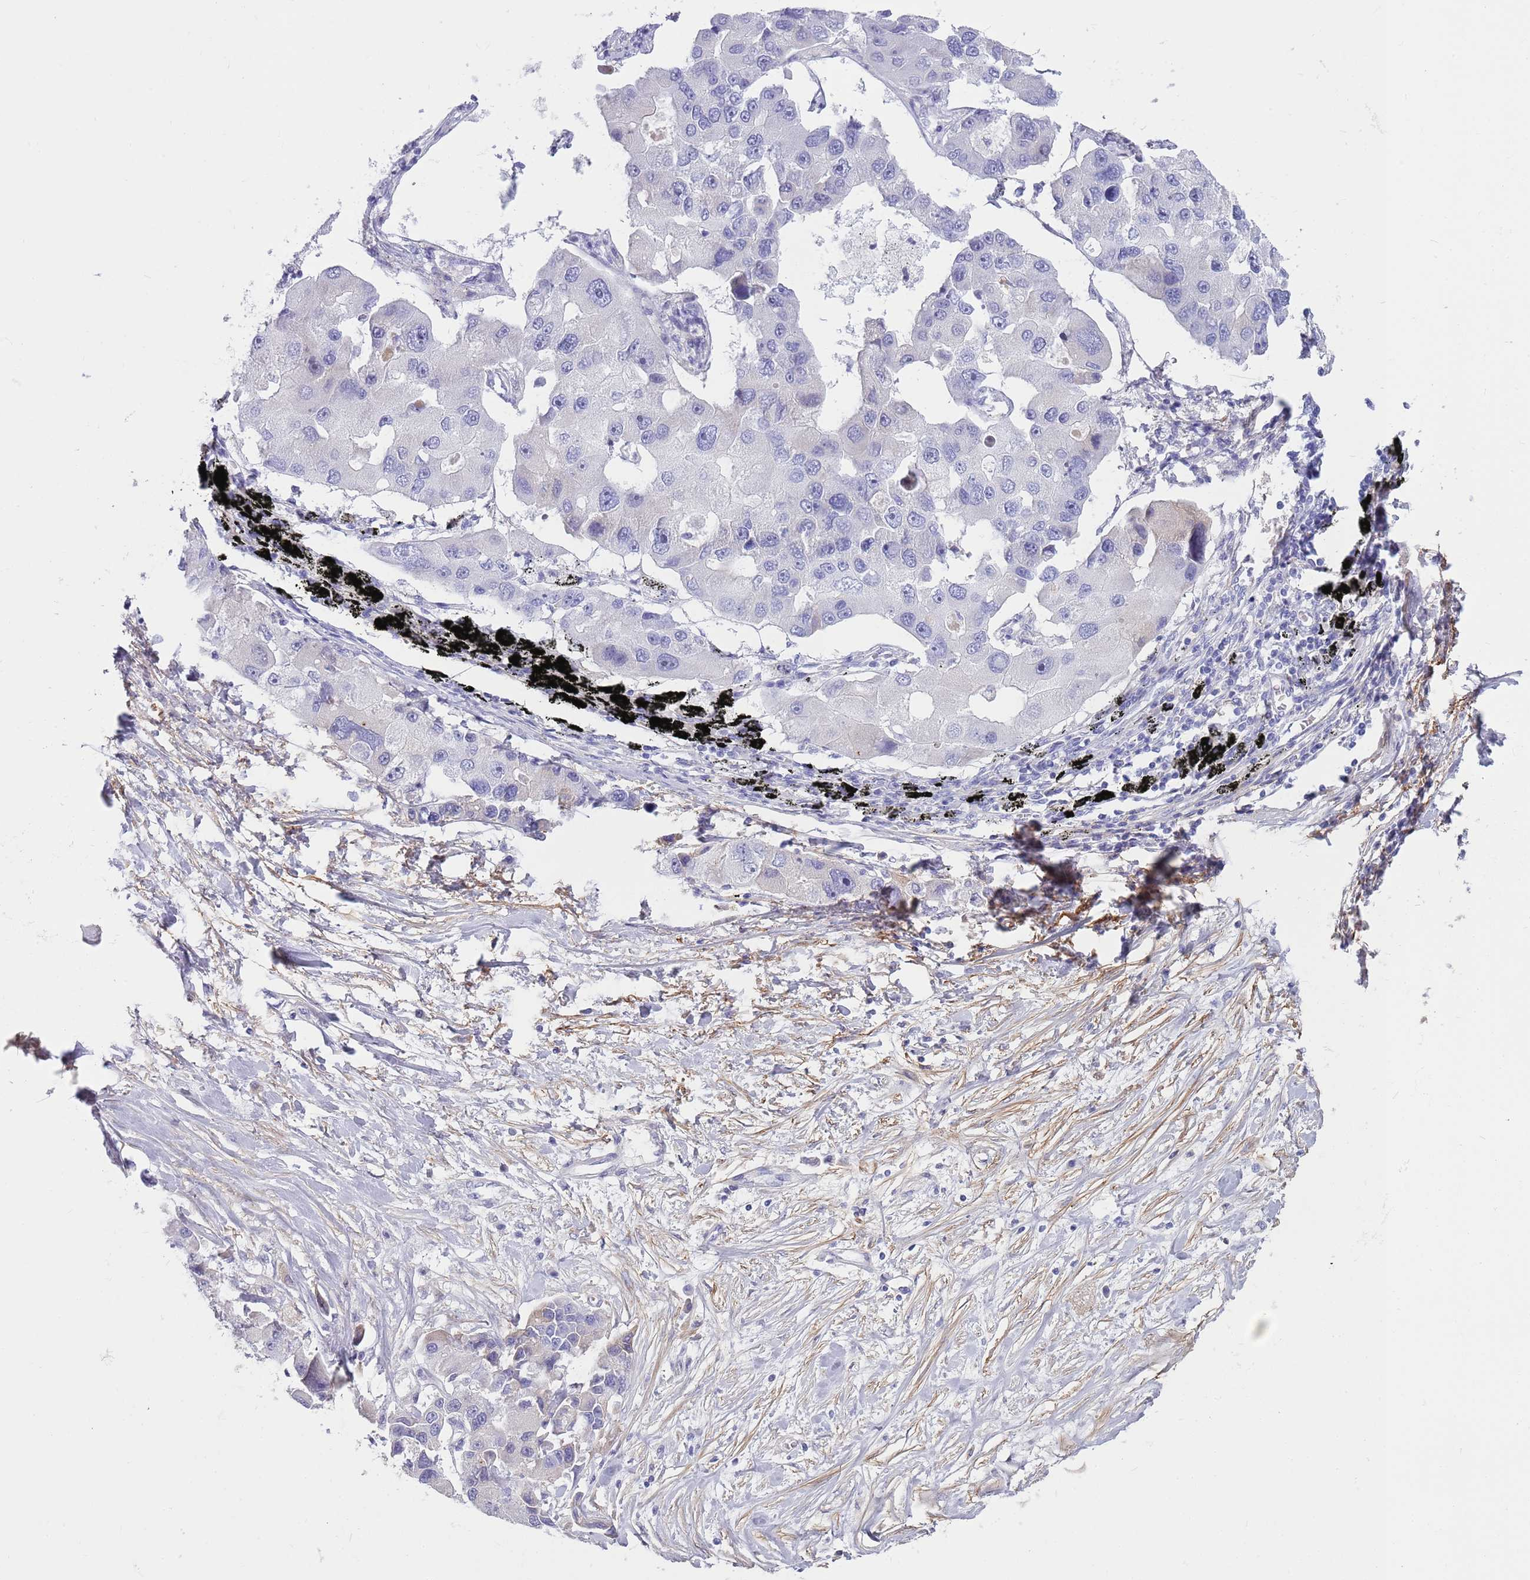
{"staining": {"intensity": "negative", "quantity": "none", "location": "none"}, "tissue": "lung cancer", "cell_type": "Tumor cells", "image_type": "cancer", "snomed": [{"axis": "morphology", "description": "Adenocarcinoma, NOS"}, {"axis": "topography", "description": "Lung"}], "caption": "IHC histopathology image of human adenocarcinoma (lung) stained for a protein (brown), which reveals no positivity in tumor cells.", "gene": "LEPROTL1", "patient": {"sex": "female", "age": 54}}